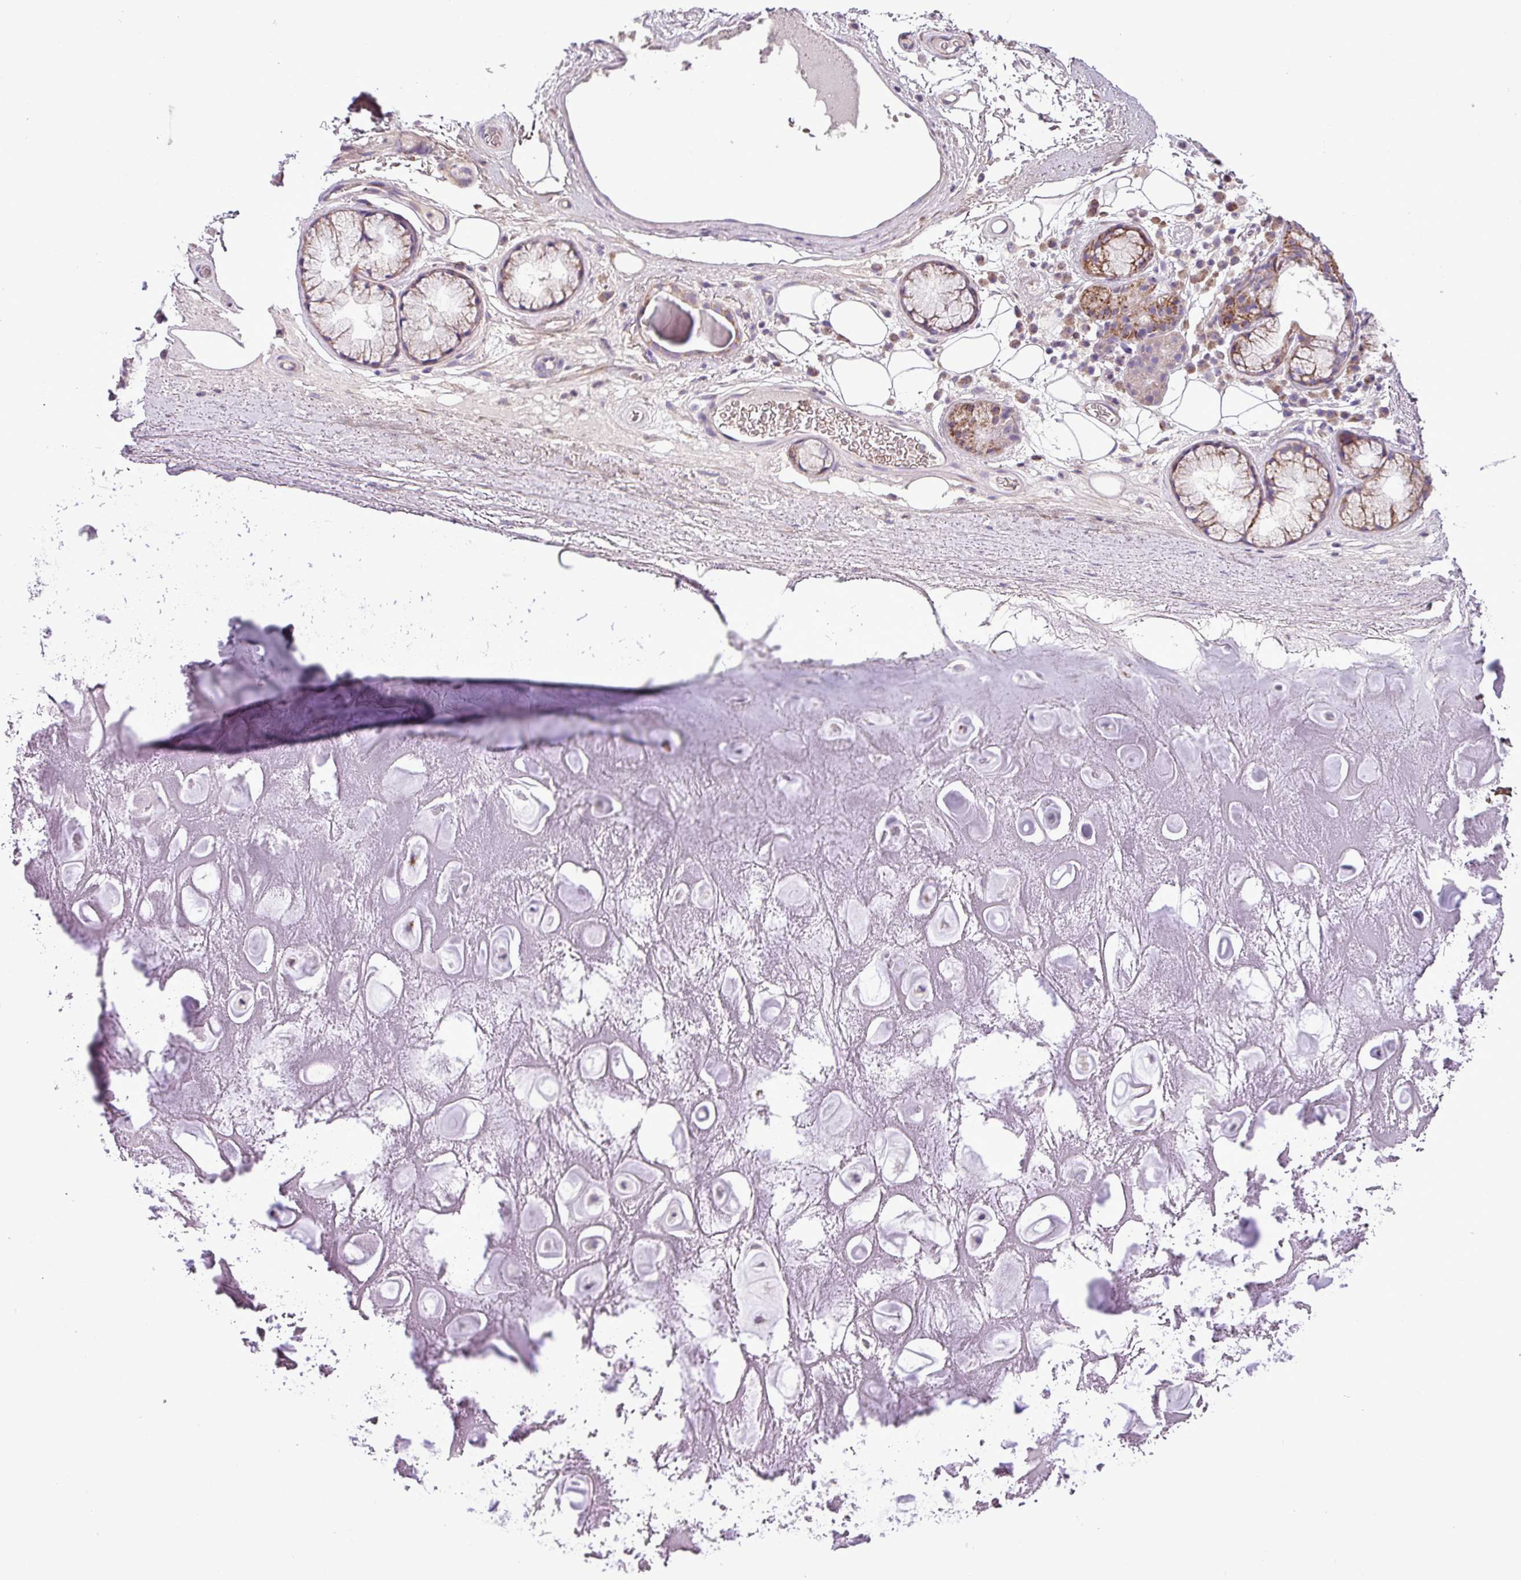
{"staining": {"intensity": "negative", "quantity": "none", "location": "none"}, "tissue": "adipose tissue", "cell_type": "Adipocytes", "image_type": "normal", "snomed": [{"axis": "morphology", "description": "Normal tissue, NOS"}, {"axis": "topography", "description": "Cartilage tissue"}], "caption": "DAB (3,3'-diaminobenzidine) immunohistochemical staining of benign human adipose tissue demonstrates no significant expression in adipocytes.", "gene": "FAM183A", "patient": {"sex": "male", "age": 81}}